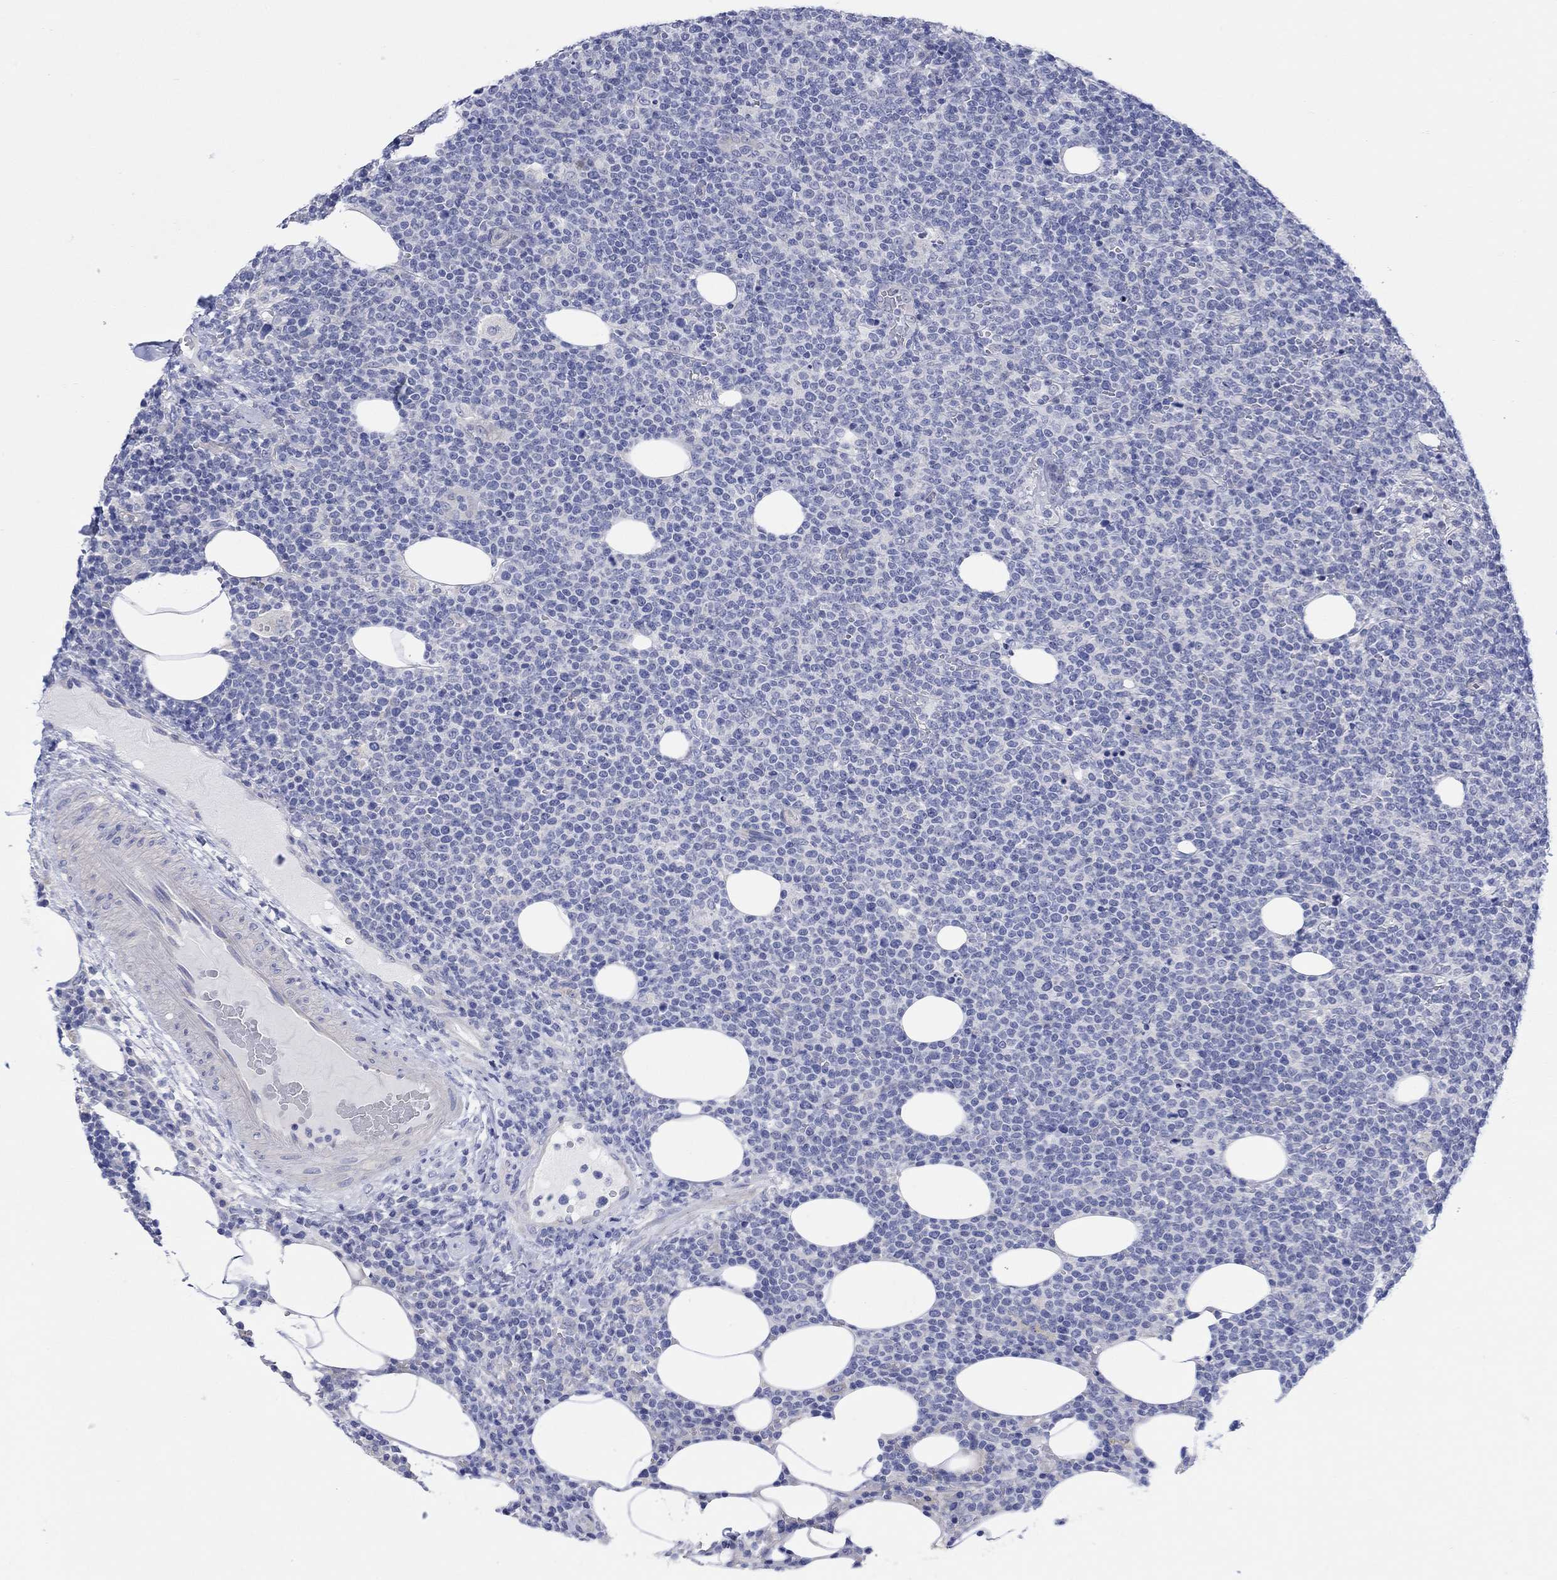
{"staining": {"intensity": "negative", "quantity": "none", "location": "none"}, "tissue": "lymphoma", "cell_type": "Tumor cells", "image_type": "cancer", "snomed": [{"axis": "morphology", "description": "Malignant lymphoma, non-Hodgkin's type, High grade"}, {"axis": "topography", "description": "Lymph node"}], "caption": "This image is of malignant lymphoma, non-Hodgkin's type (high-grade) stained with immunohistochemistry (IHC) to label a protein in brown with the nuclei are counter-stained blue. There is no staining in tumor cells.", "gene": "KRT222", "patient": {"sex": "male", "age": 61}}